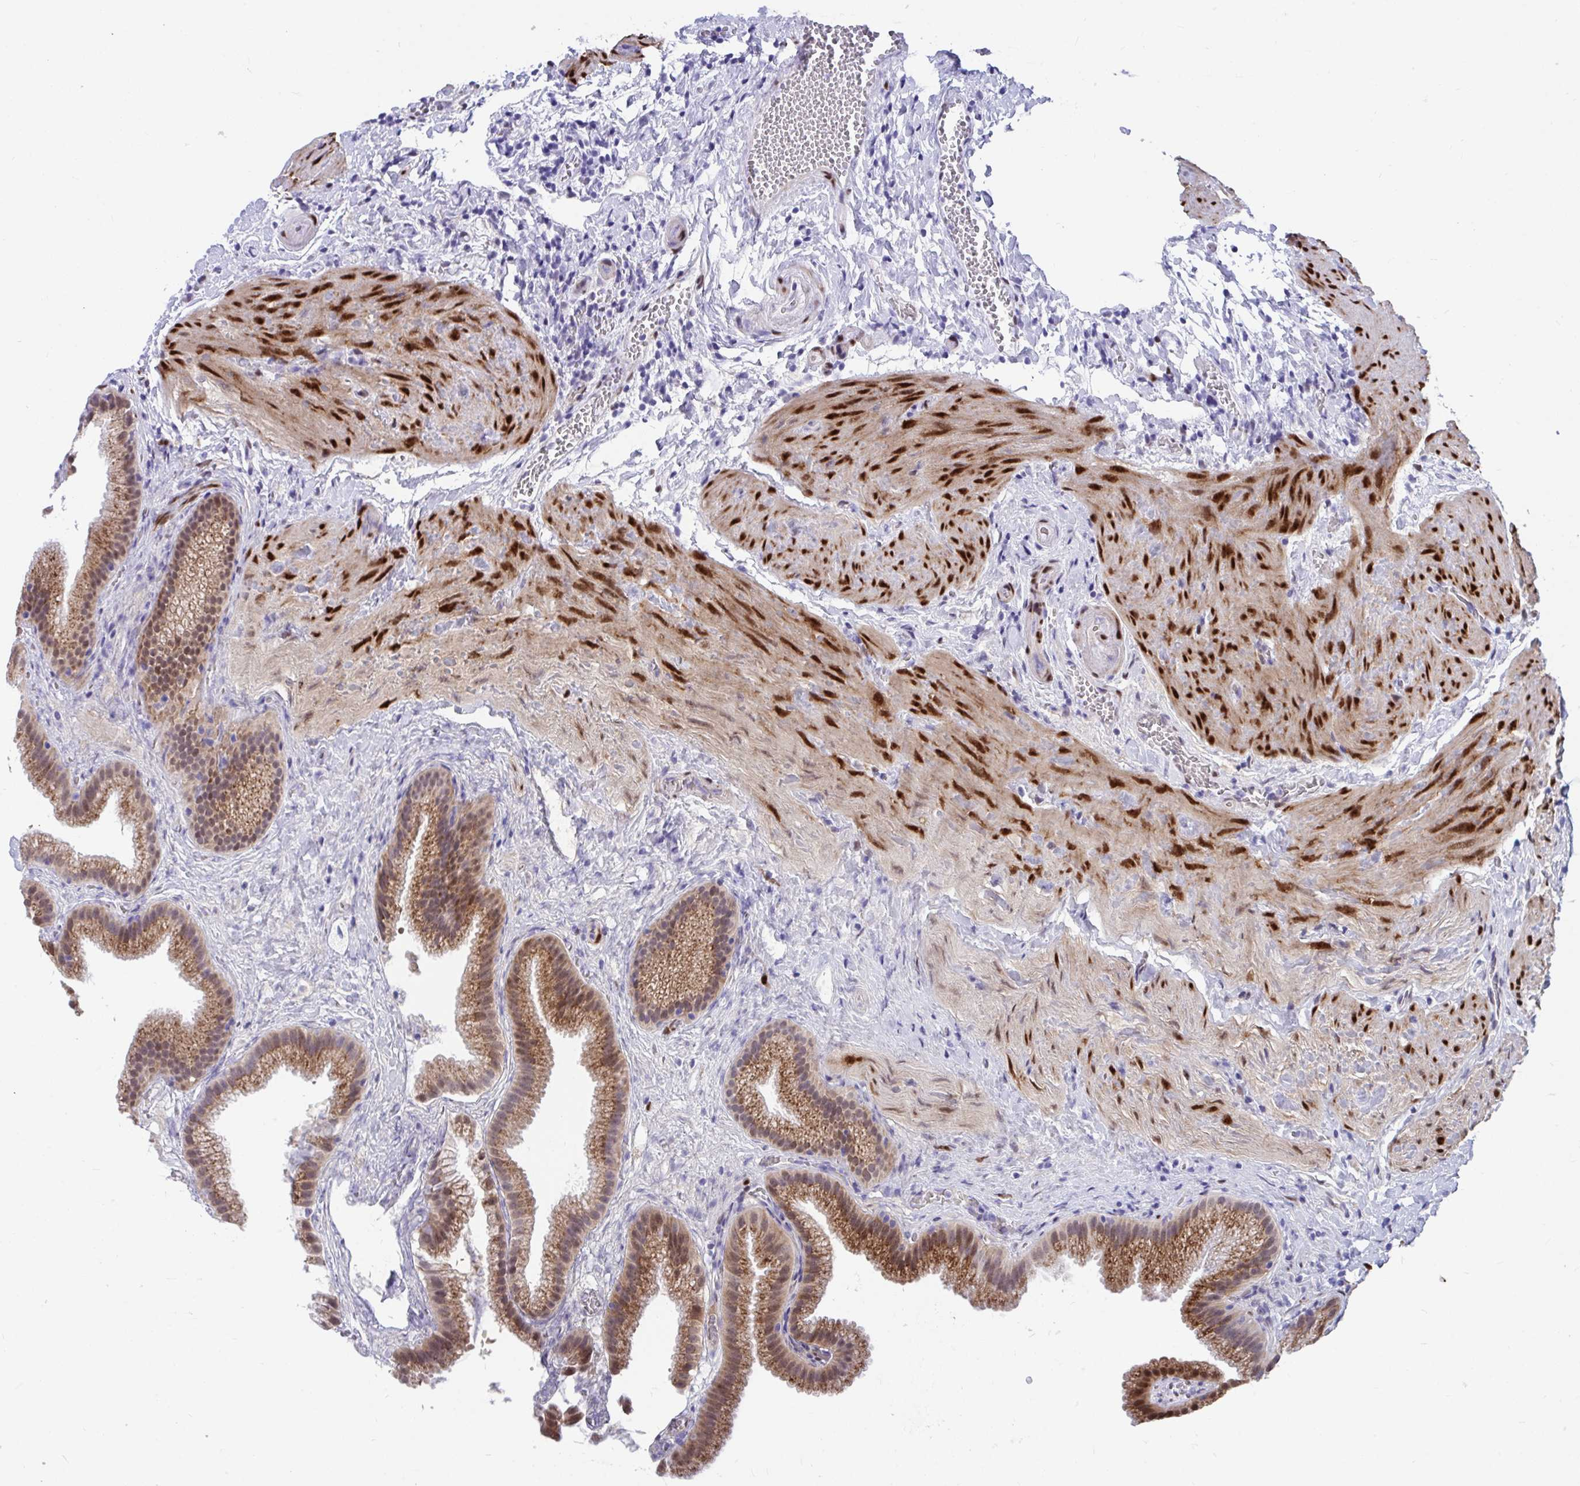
{"staining": {"intensity": "moderate", "quantity": ">75%", "location": "cytoplasmic/membranous,nuclear"}, "tissue": "gallbladder", "cell_type": "Glandular cells", "image_type": "normal", "snomed": [{"axis": "morphology", "description": "Normal tissue, NOS"}, {"axis": "topography", "description": "Gallbladder"}], "caption": "Immunohistochemical staining of benign gallbladder demonstrates moderate cytoplasmic/membranous,nuclear protein expression in approximately >75% of glandular cells.", "gene": "RBPMS", "patient": {"sex": "female", "age": 63}}